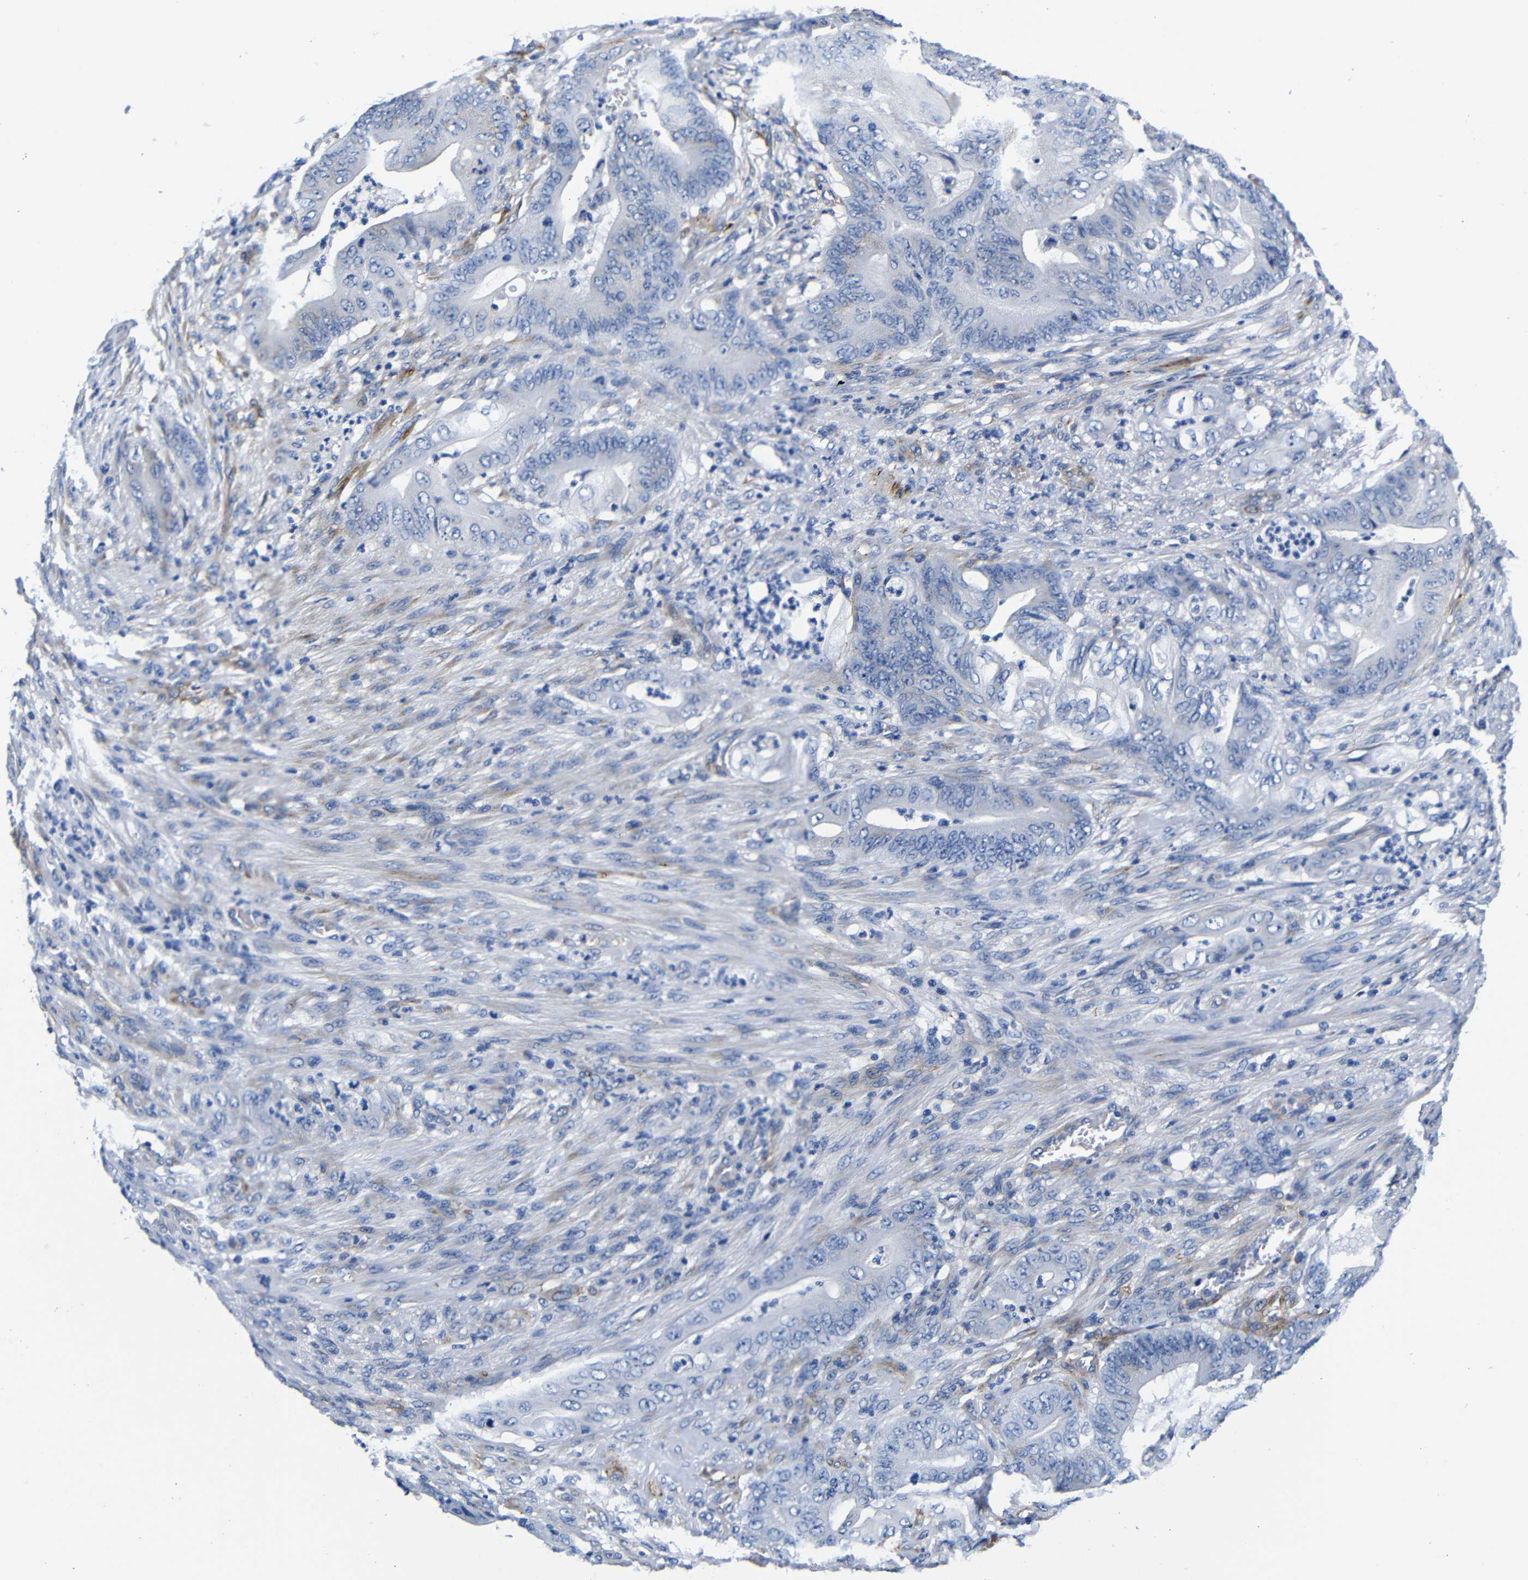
{"staining": {"intensity": "negative", "quantity": "none", "location": "none"}, "tissue": "stomach cancer", "cell_type": "Tumor cells", "image_type": "cancer", "snomed": [{"axis": "morphology", "description": "Adenocarcinoma, NOS"}, {"axis": "topography", "description": "Stomach"}], "caption": "IHC histopathology image of human adenocarcinoma (stomach) stained for a protein (brown), which reveals no staining in tumor cells. (DAB (3,3'-diaminobenzidine) immunohistochemistry (IHC) visualized using brightfield microscopy, high magnification).", "gene": "LRIG1", "patient": {"sex": "female", "age": 73}}